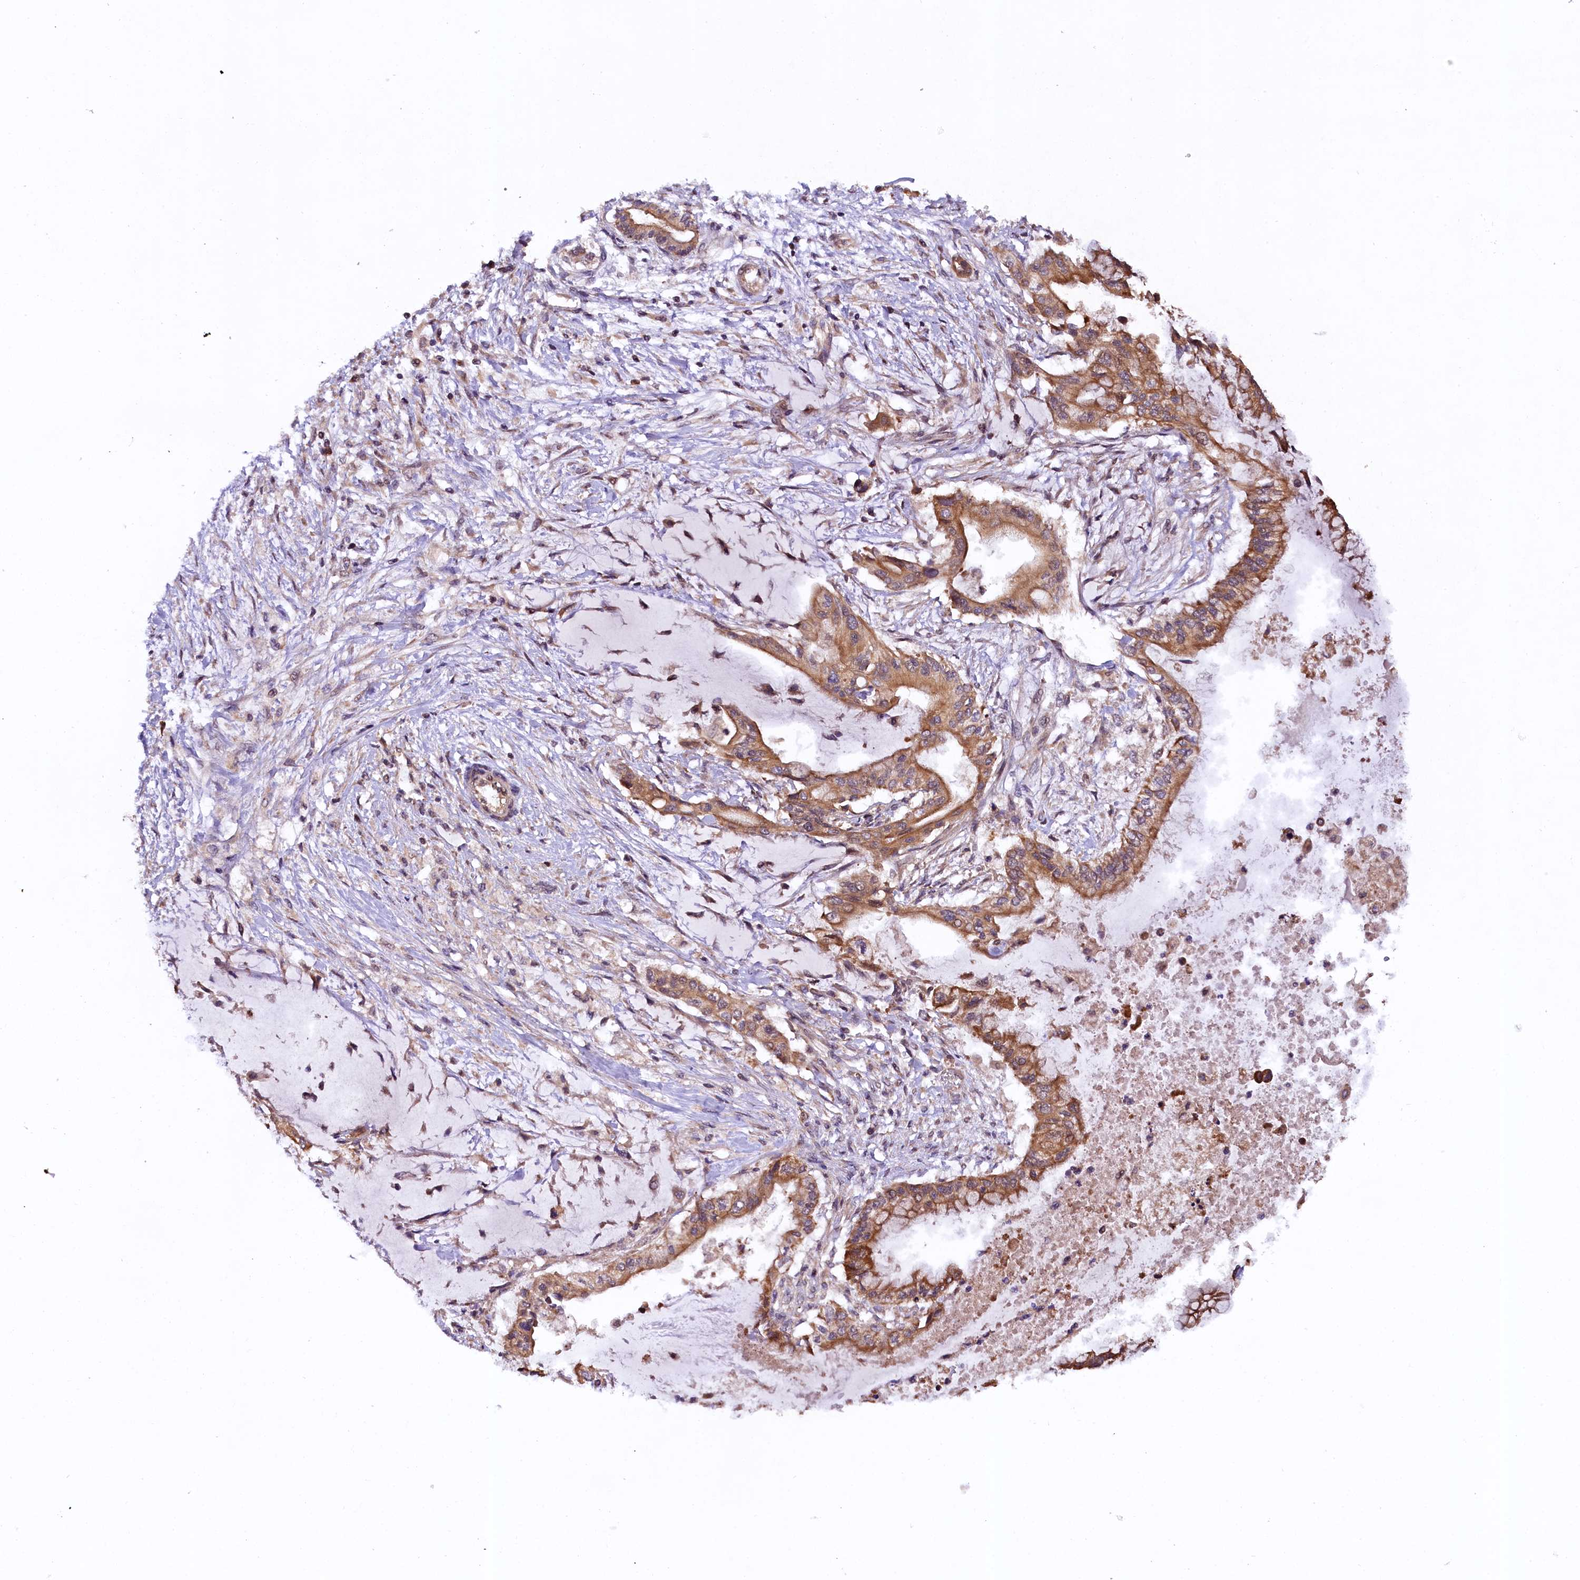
{"staining": {"intensity": "moderate", "quantity": ">75%", "location": "cytoplasmic/membranous"}, "tissue": "pancreatic cancer", "cell_type": "Tumor cells", "image_type": "cancer", "snomed": [{"axis": "morphology", "description": "Adenocarcinoma, NOS"}, {"axis": "topography", "description": "Pancreas"}], "caption": "Immunohistochemistry histopathology image of adenocarcinoma (pancreatic) stained for a protein (brown), which exhibits medium levels of moderate cytoplasmic/membranous positivity in approximately >75% of tumor cells.", "gene": "DOHH", "patient": {"sex": "male", "age": 46}}